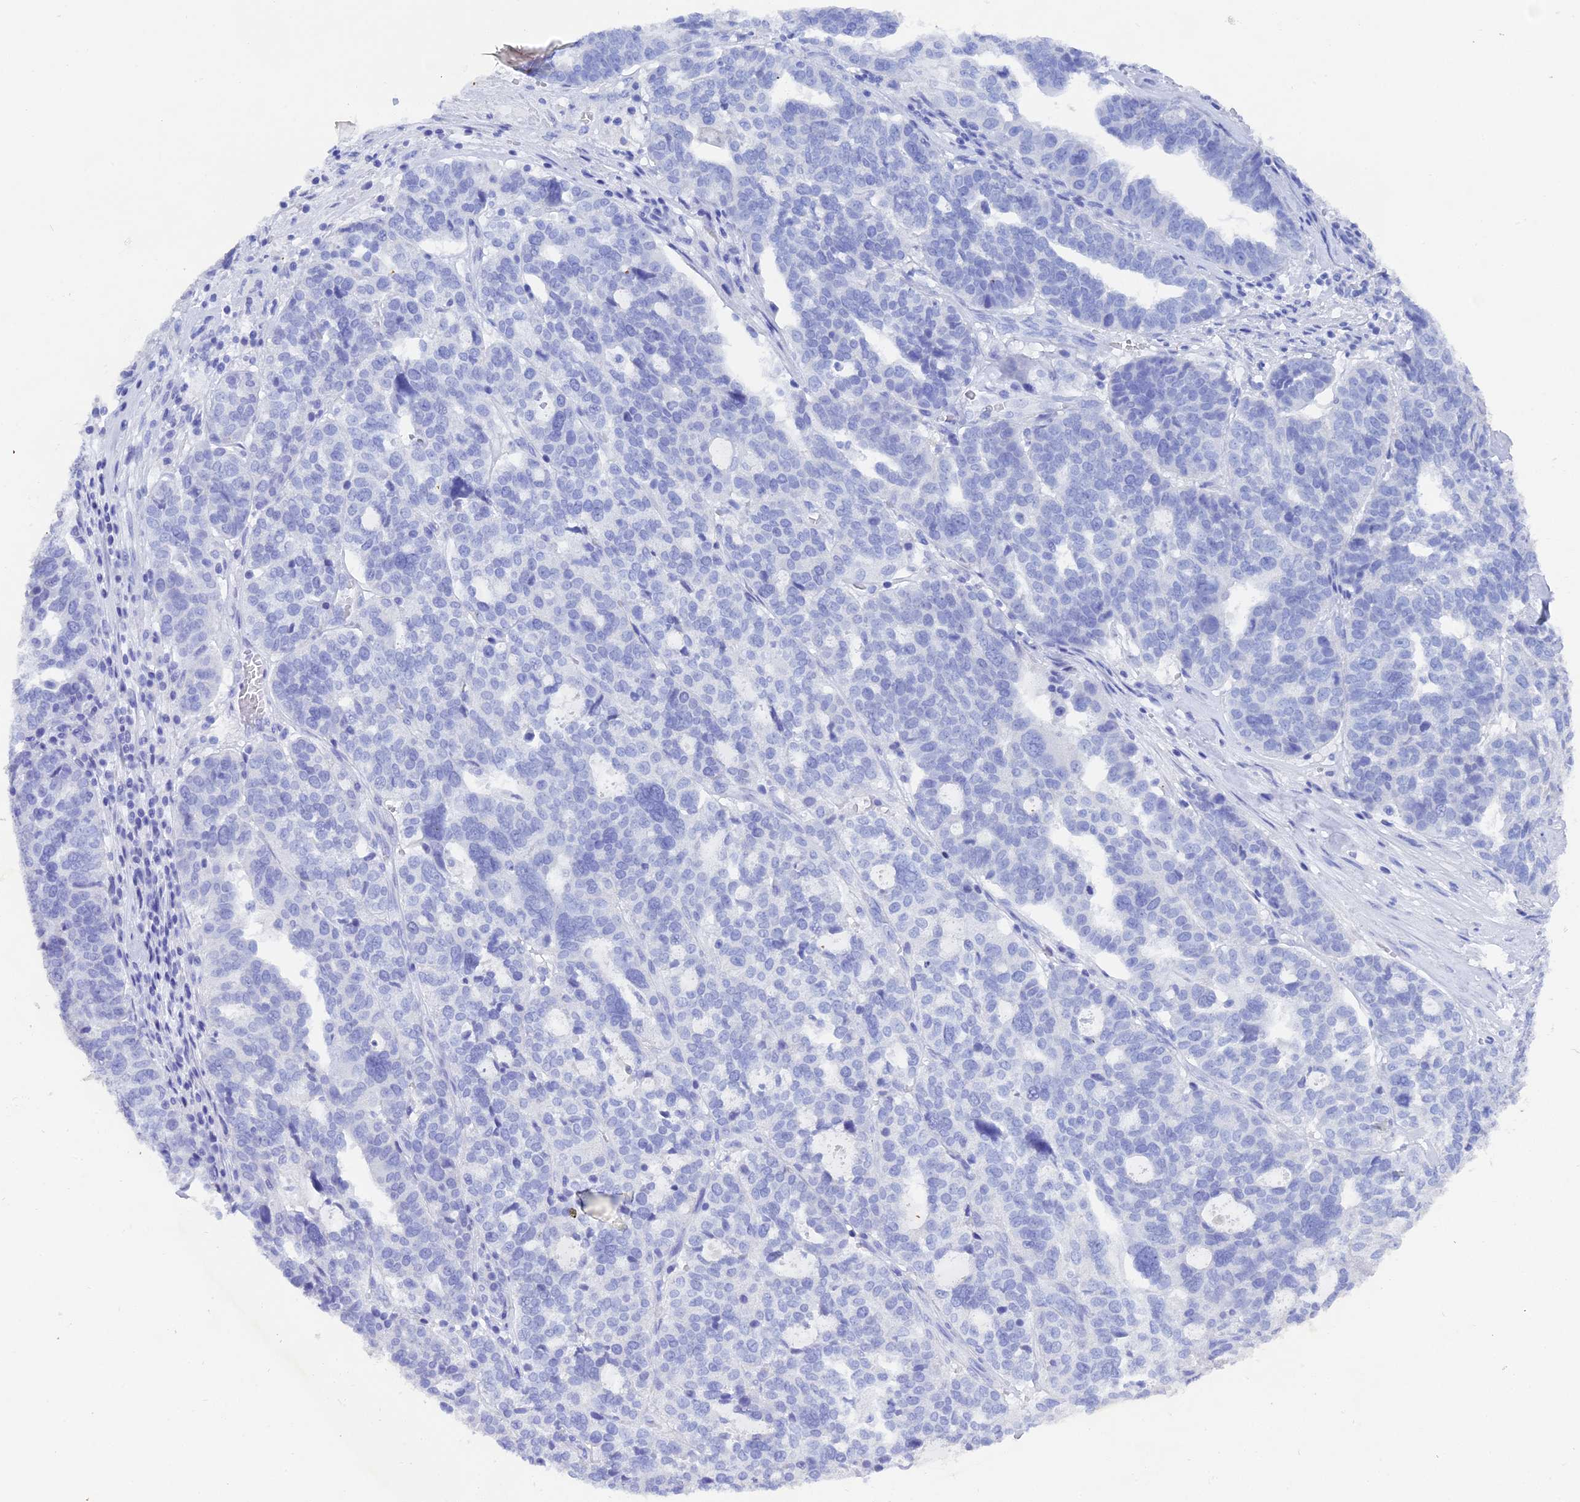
{"staining": {"intensity": "negative", "quantity": "none", "location": "none"}, "tissue": "ovarian cancer", "cell_type": "Tumor cells", "image_type": "cancer", "snomed": [{"axis": "morphology", "description": "Cystadenocarcinoma, serous, NOS"}, {"axis": "topography", "description": "Ovary"}], "caption": "The immunohistochemistry (IHC) histopathology image has no significant staining in tumor cells of ovarian cancer tissue.", "gene": "REG1A", "patient": {"sex": "female", "age": 59}}